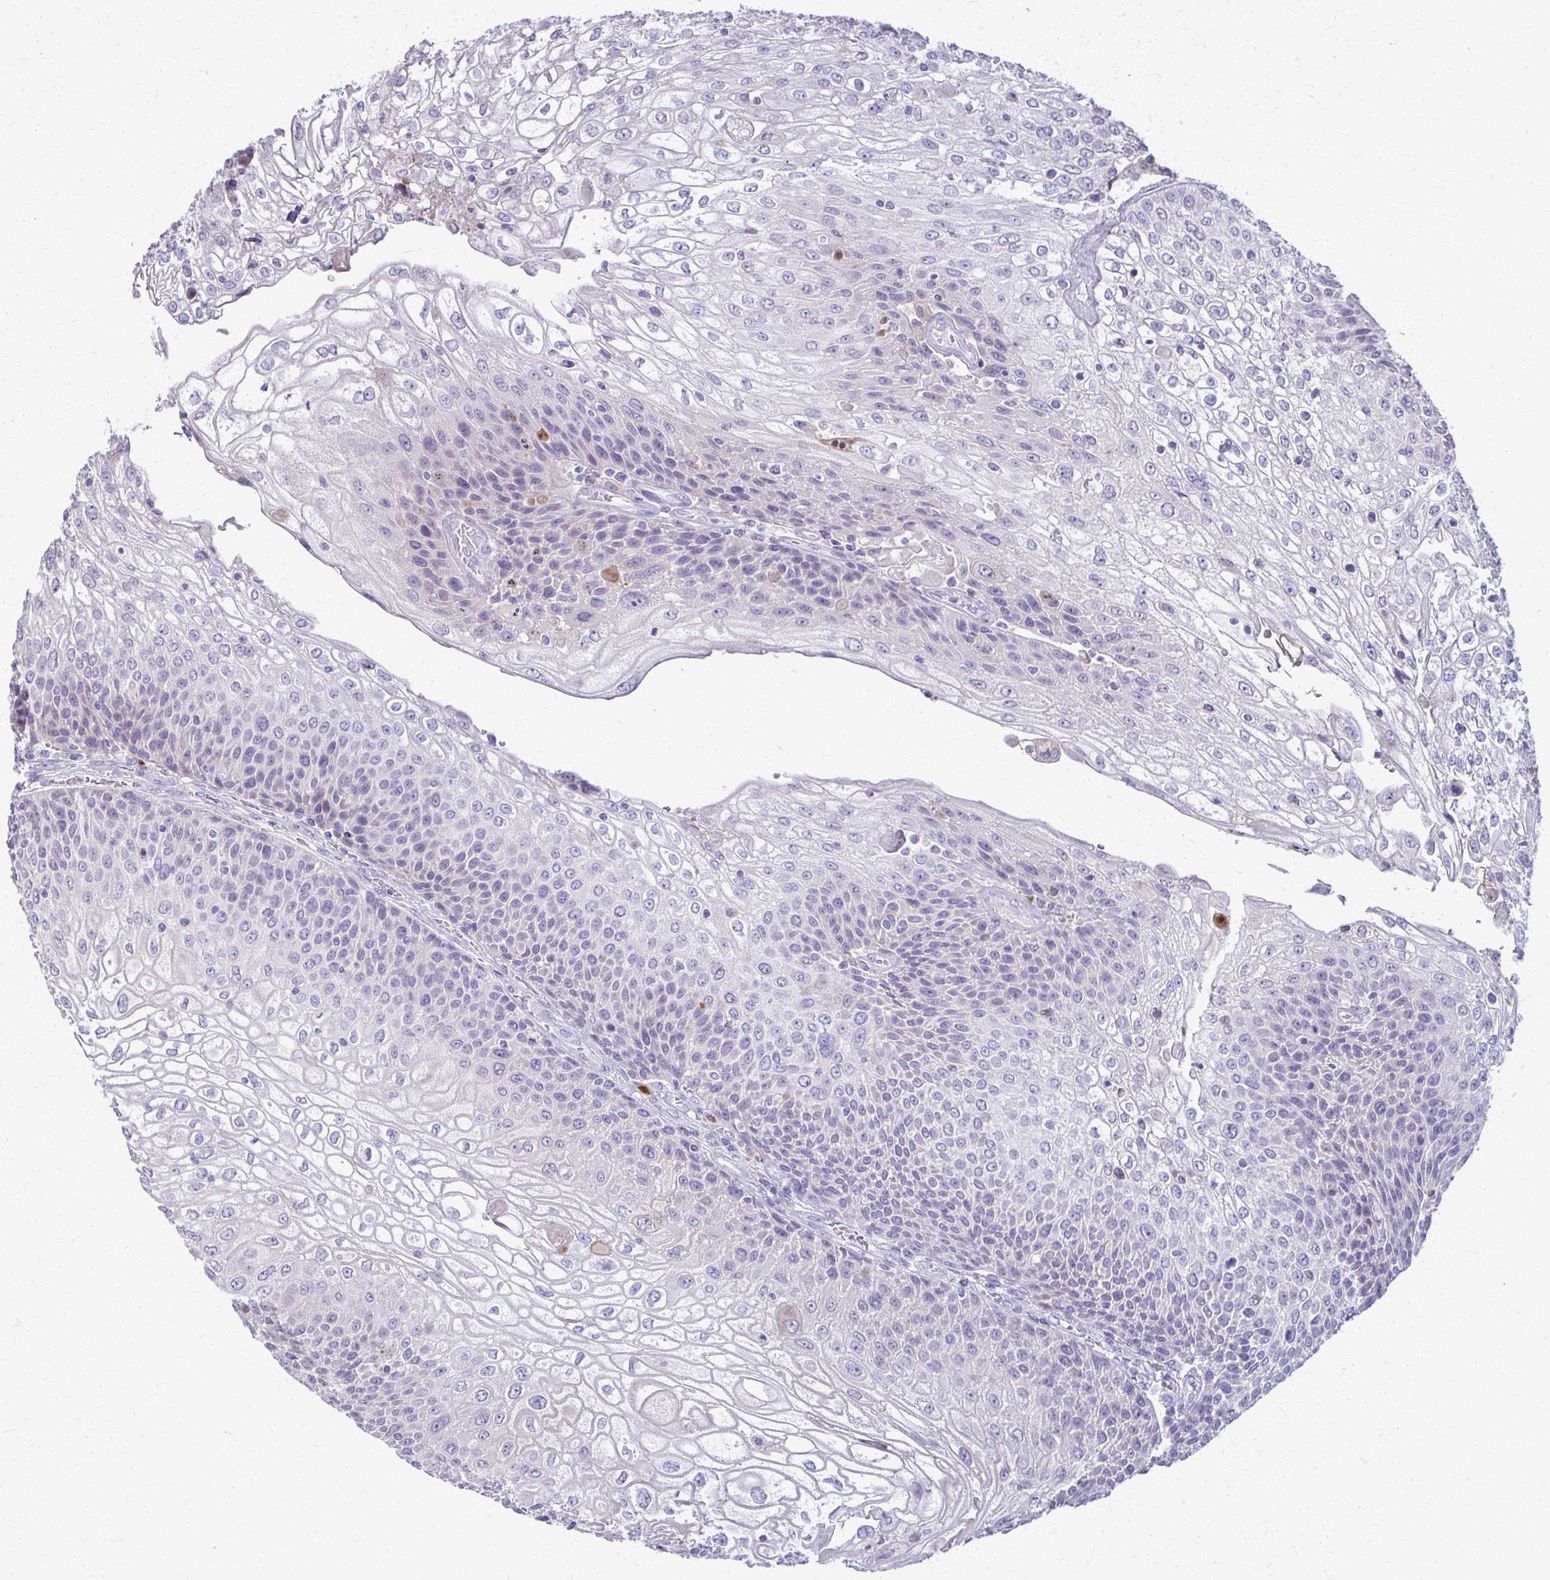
{"staining": {"intensity": "negative", "quantity": "none", "location": "none"}, "tissue": "urothelial cancer", "cell_type": "Tumor cells", "image_type": "cancer", "snomed": [{"axis": "morphology", "description": "Urothelial carcinoma, High grade"}, {"axis": "topography", "description": "Urinary bladder"}], "caption": "An IHC image of high-grade urothelial carcinoma is shown. There is no staining in tumor cells of high-grade urothelial carcinoma. (DAB immunohistochemistry (IHC) with hematoxylin counter stain).", "gene": "OR4M1", "patient": {"sex": "female", "age": 70}}